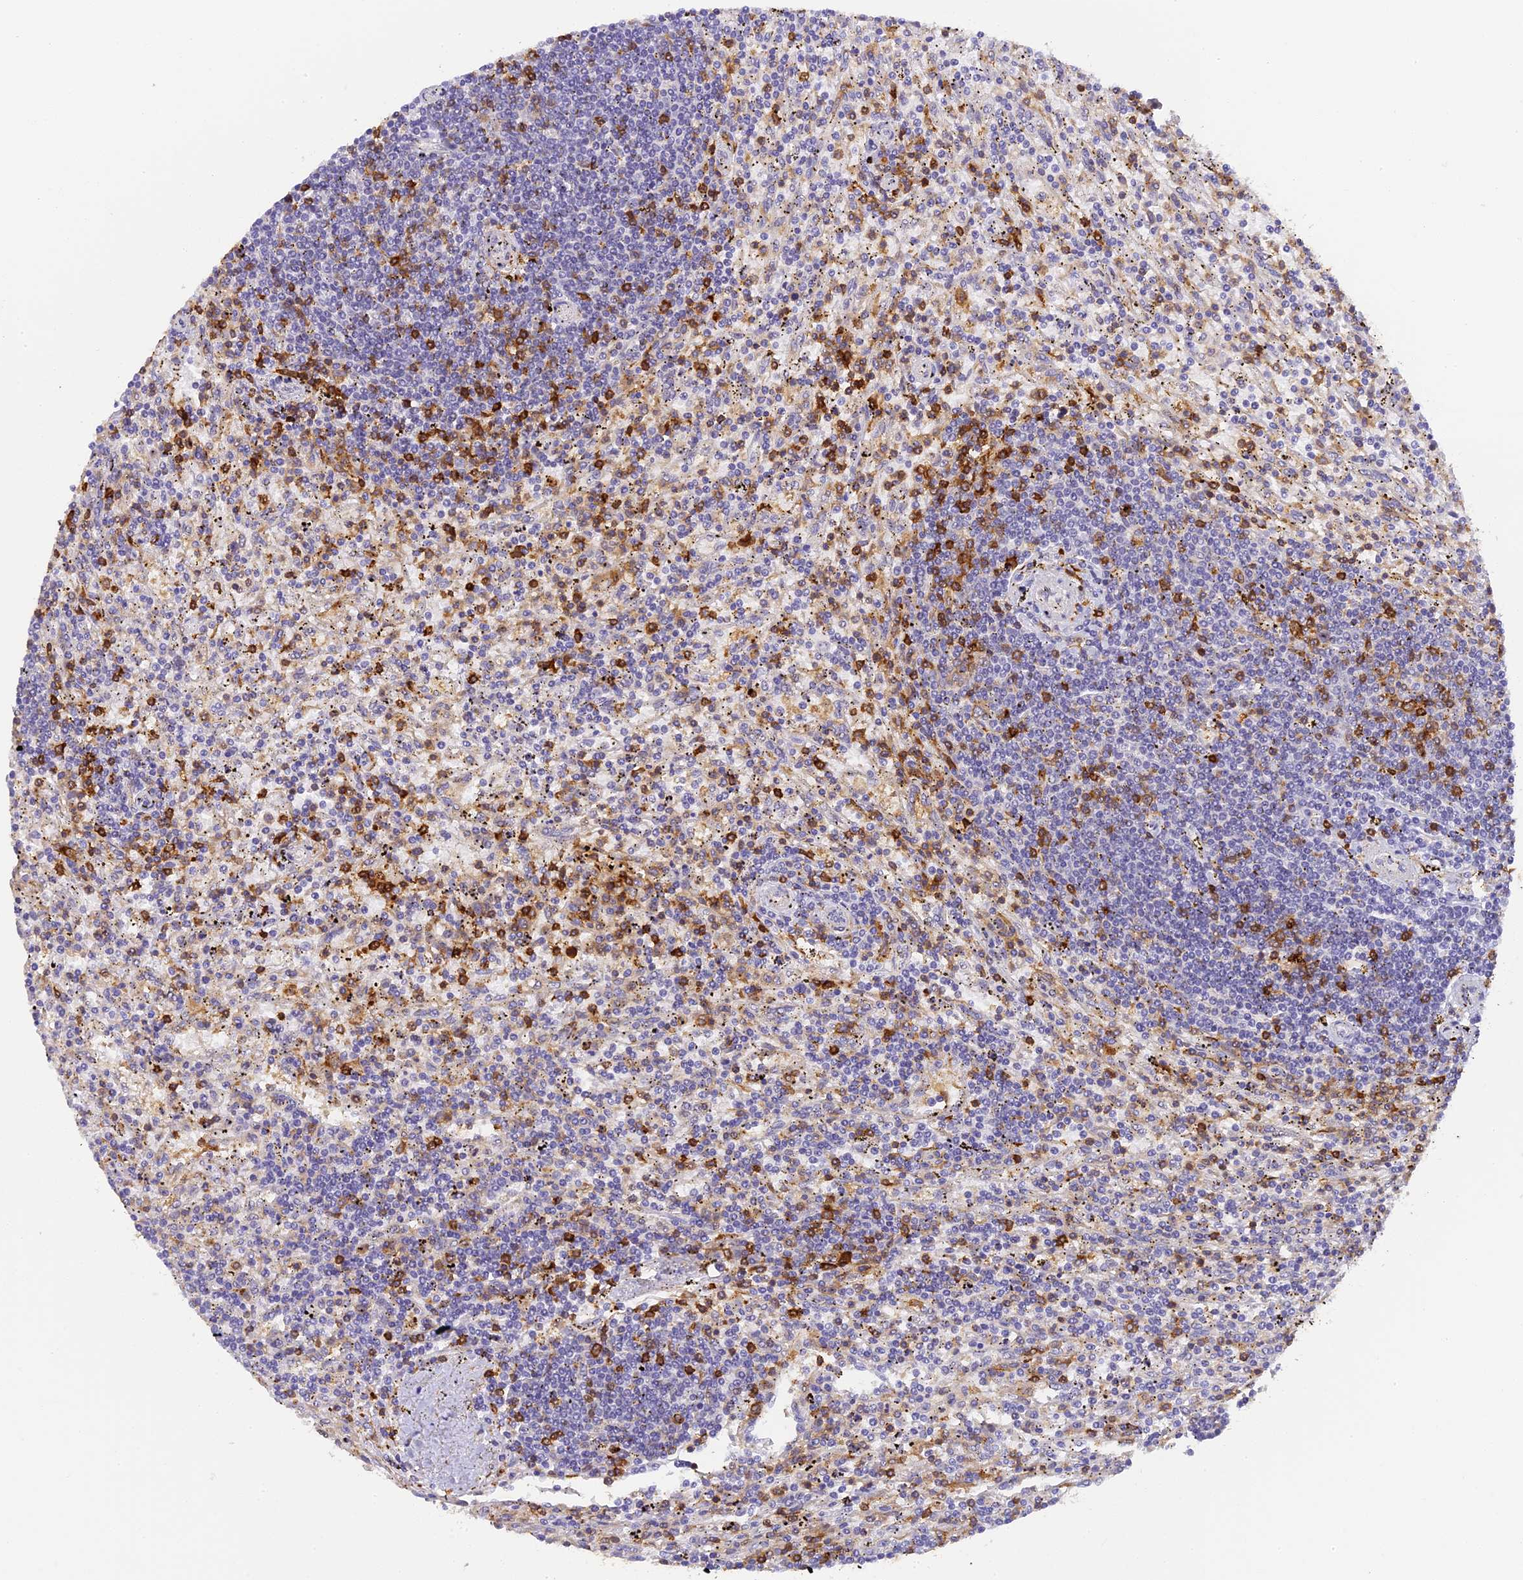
{"staining": {"intensity": "strong", "quantity": "<25%", "location": "cytoplasmic/membranous"}, "tissue": "lymphoma", "cell_type": "Tumor cells", "image_type": "cancer", "snomed": [{"axis": "morphology", "description": "Malignant lymphoma, non-Hodgkin's type, Low grade"}, {"axis": "topography", "description": "Spleen"}], "caption": "Immunohistochemistry (IHC) photomicrograph of neoplastic tissue: lymphoma stained using IHC shows medium levels of strong protein expression localized specifically in the cytoplasmic/membranous of tumor cells, appearing as a cytoplasmic/membranous brown color.", "gene": "FYB1", "patient": {"sex": "male", "age": 76}}